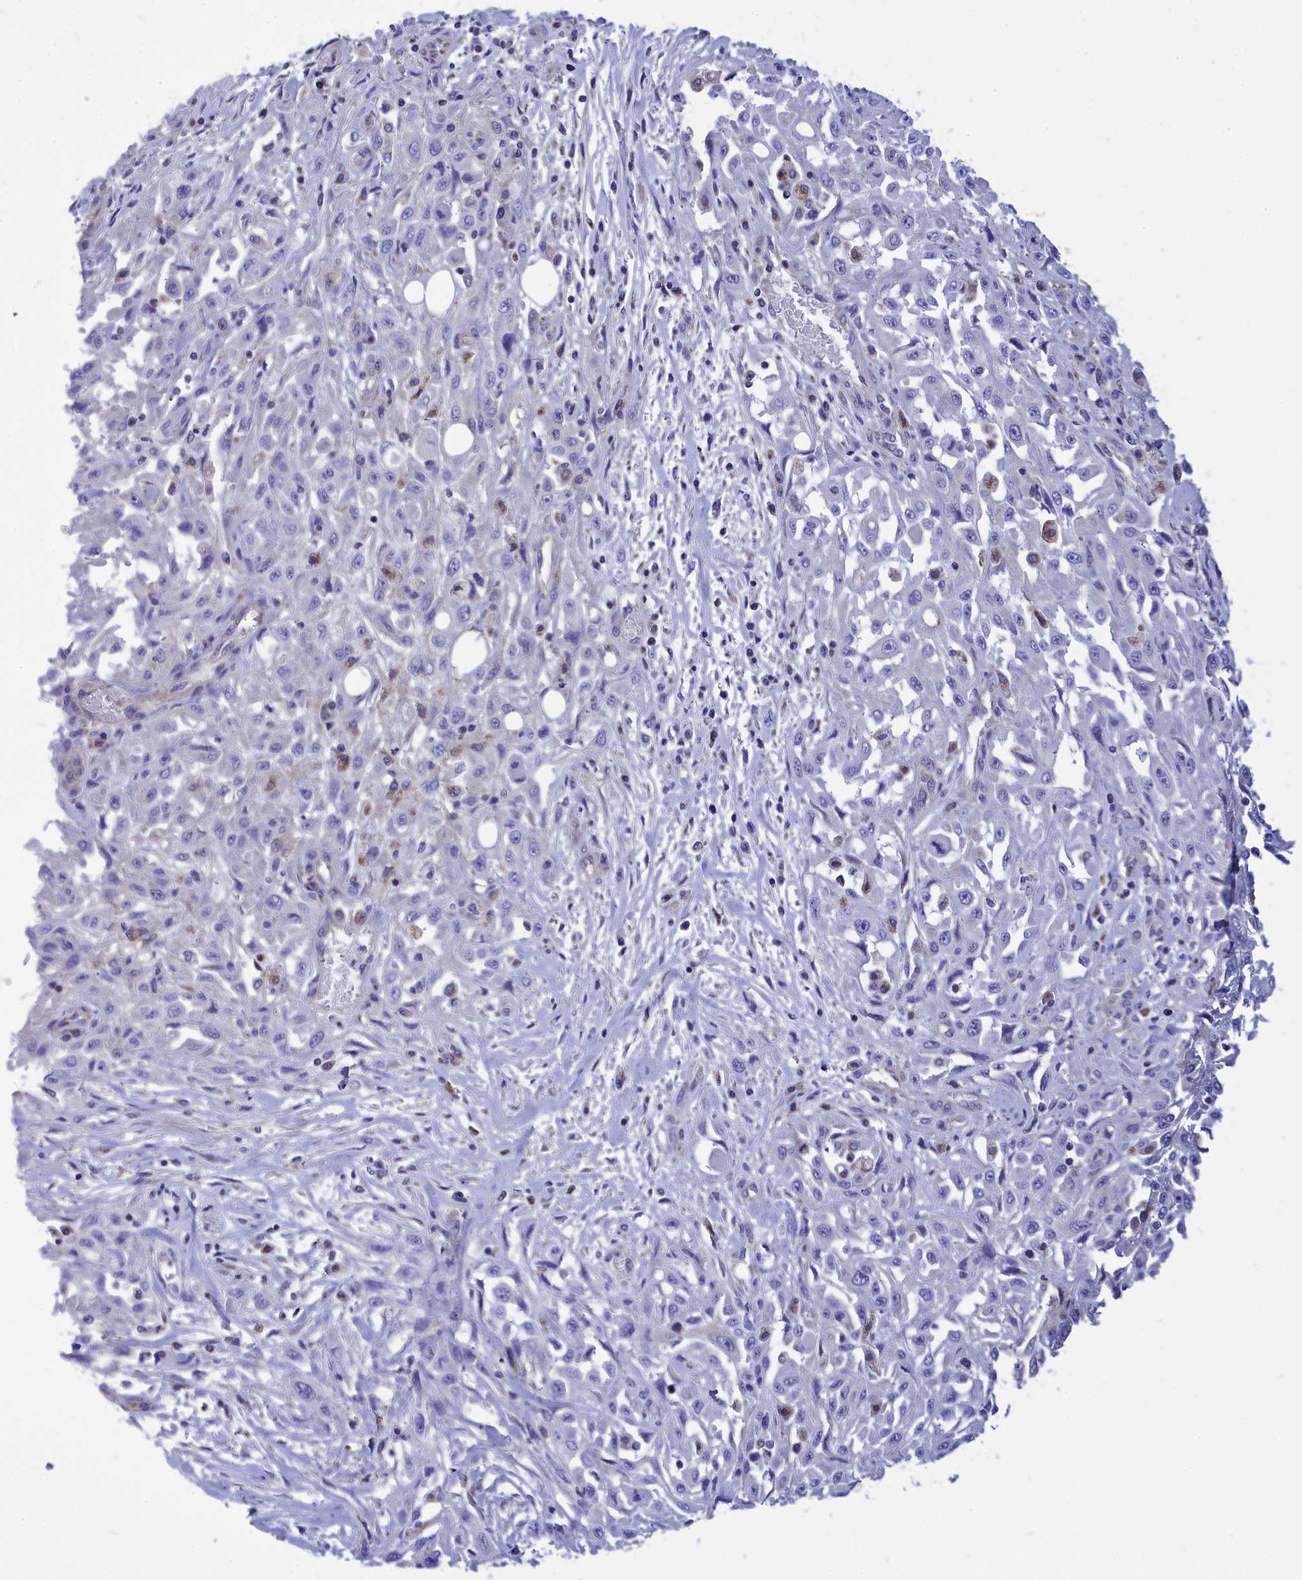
{"staining": {"intensity": "negative", "quantity": "none", "location": "none"}, "tissue": "skin cancer", "cell_type": "Tumor cells", "image_type": "cancer", "snomed": [{"axis": "morphology", "description": "Squamous cell carcinoma, NOS"}, {"axis": "morphology", "description": "Squamous cell carcinoma, metastatic, NOS"}, {"axis": "topography", "description": "Skin"}, {"axis": "topography", "description": "Lymph node"}], "caption": "Immunohistochemistry (IHC) image of neoplastic tissue: human skin squamous cell carcinoma stained with DAB (3,3'-diaminobenzidine) exhibits no significant protein positivity in tumor cells.", "gene": "CCRL2", "patient": {"sex": "male", "age": 75}}